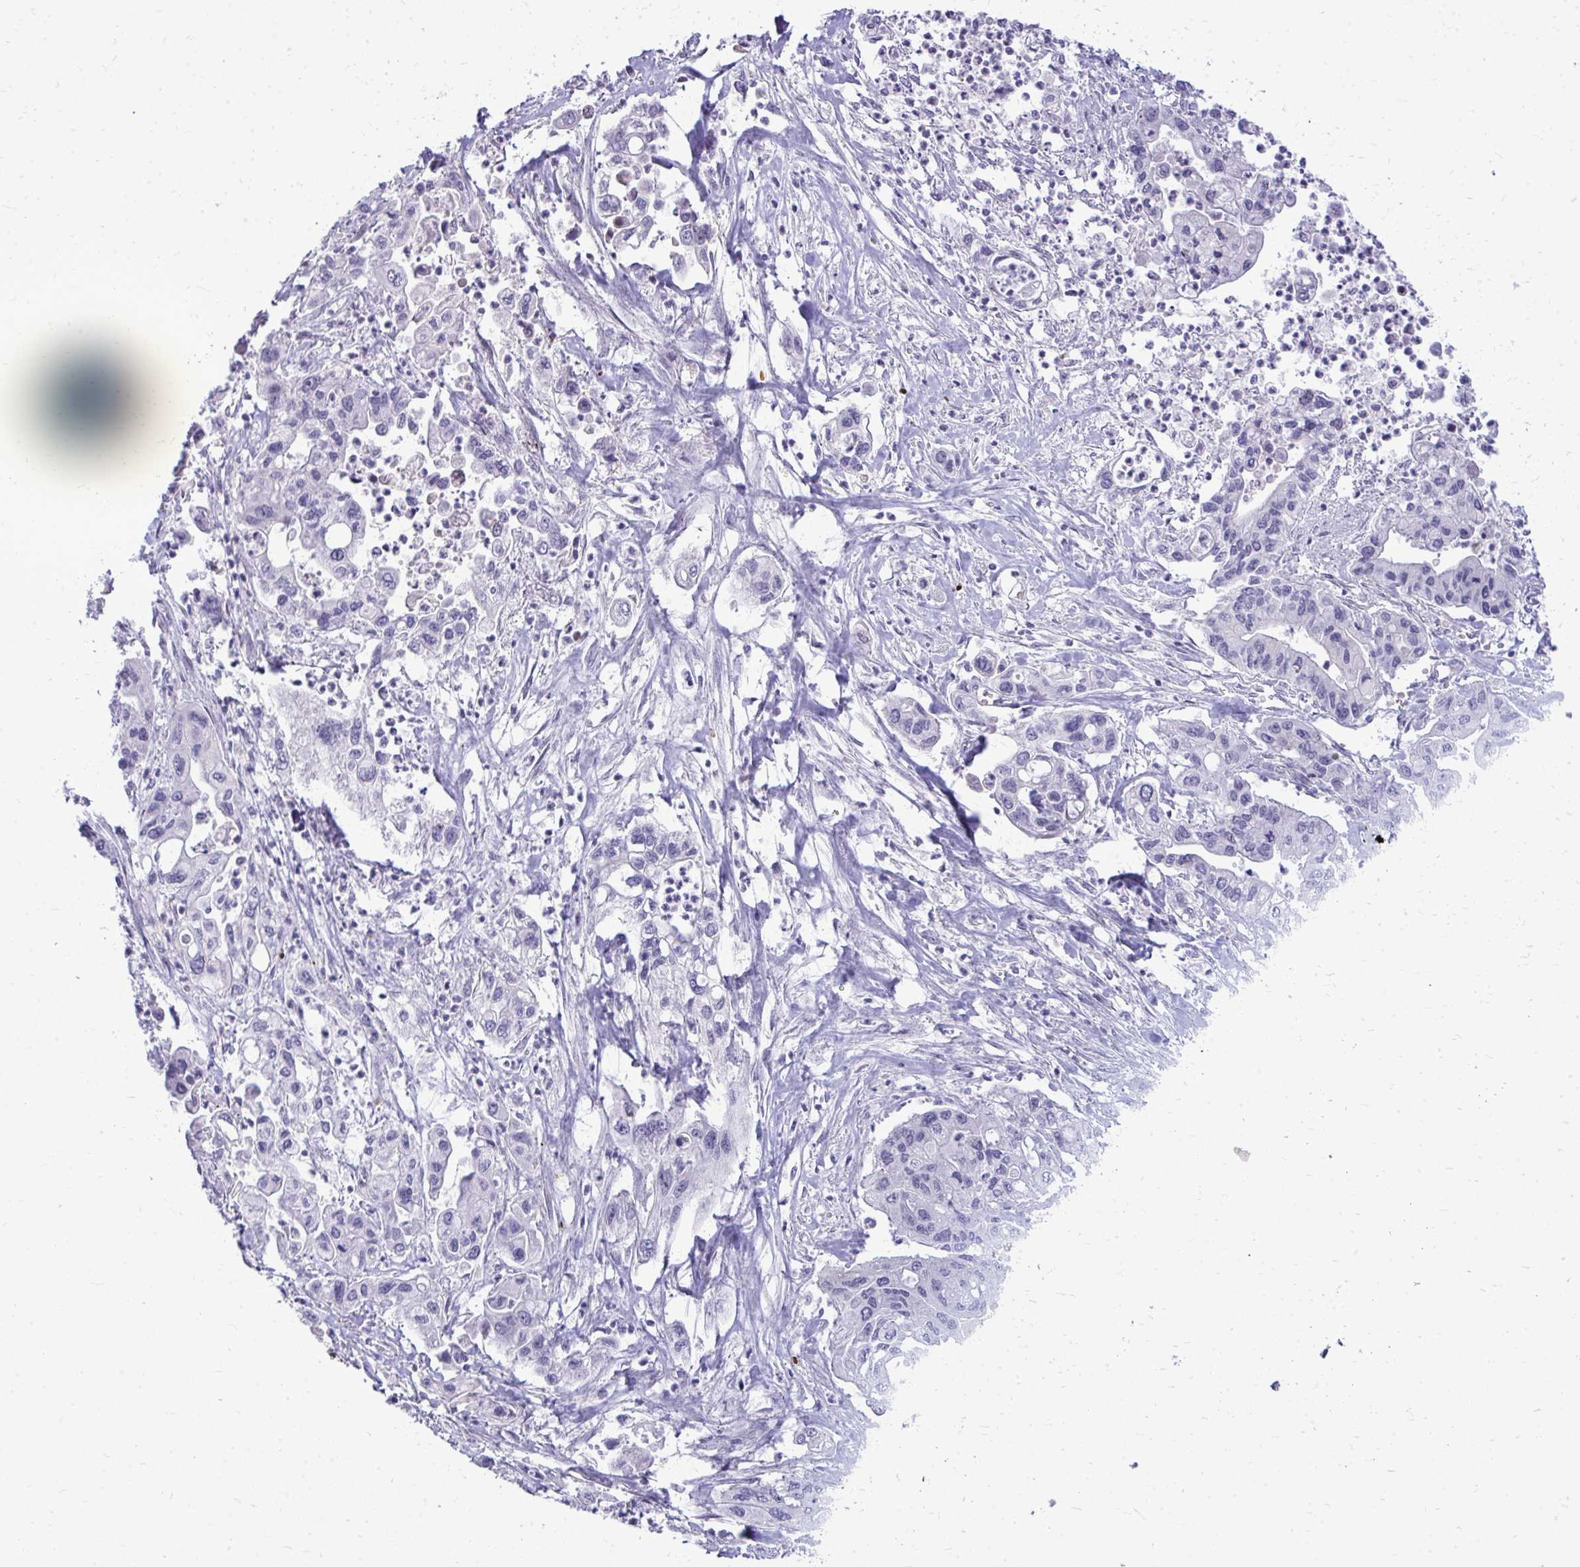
{"staining": {"intensity": "negative", "quantity": "none", "location": "none"}, "tissue": "pancreatic cancer", "cell_type": "Tumor cells", "image_type": "cancer", "snomed": [{"axis": "morphology", "description": "Adenocarcinoma, NOS"}, {"axis": "topography", "description": "Pancreas"}], "caption": "A high-resolution histopathology image shows immunohistochemistry (IHC) staining of pancreatic adenocarcinoma, which demonstrates no significant staining in tumor cells.", "gene": "DLX4", "patient": {"sex": "male", "age": 62}}